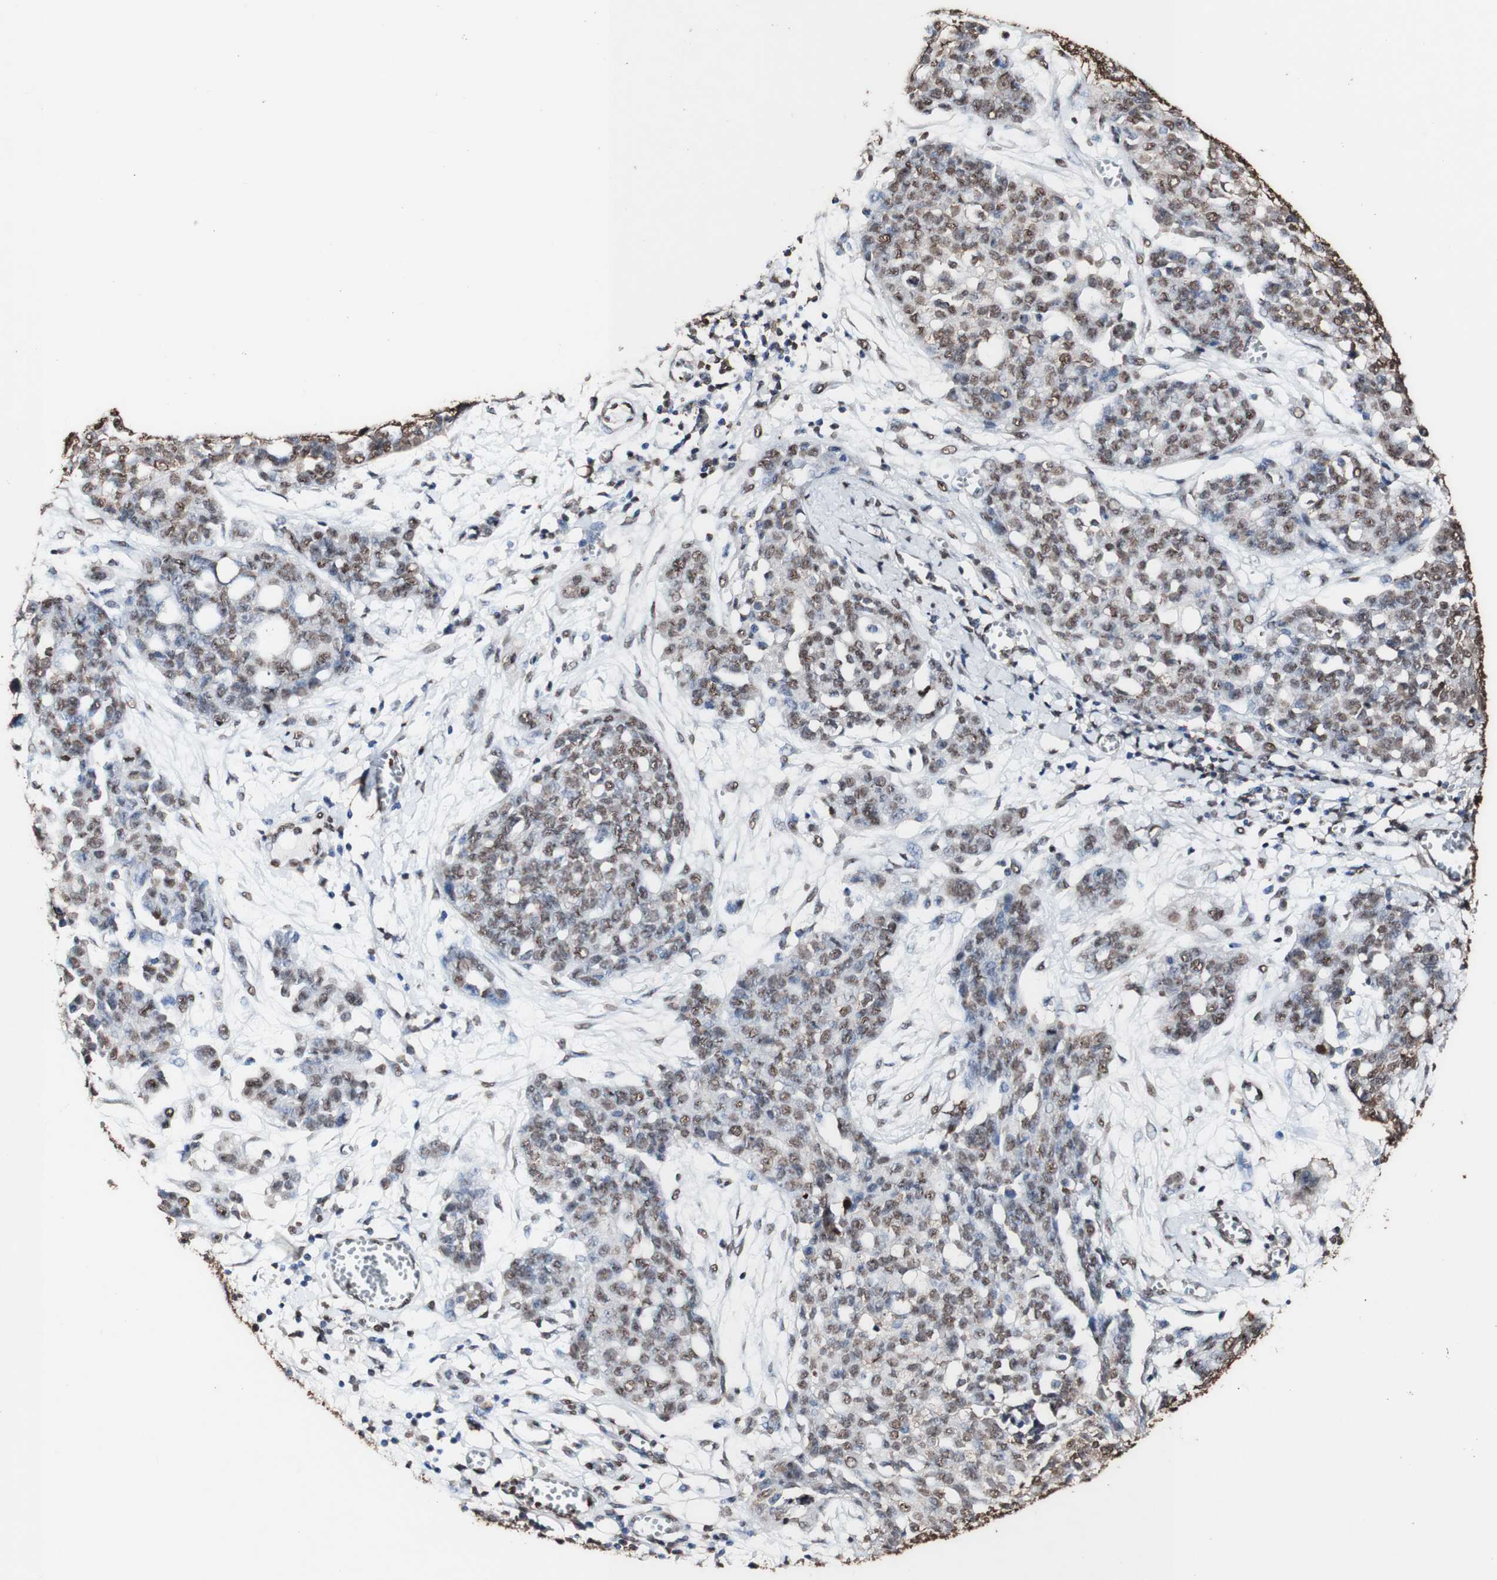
{"staining": {"intensity": "moderate", "quantity": "25%-75%", "location": "cytoplasmic/membranous,nuclear"}, "tissue": "ovarian cancer", "cell_type": "Tumor cells", "image_type": "cancer", "snomed": [{"axis": "morphology", "description": "Cystadenocarcinoma, serous, NOS"}, {"axis": "topography", "description": "Soft tissue"}, {"axis": "topography", "description": "Ovary"}], "caption": "The histopathology image exhibits a brown stain indicating the presence of a protein in the cytoplasmic/membranous and nuclear of tumor cells in ovarian cancer. (DAB IHC with brightfield microscopy, high magnification).", "gene": "PIDD1", "patient": {"sex": "female", "age": 57}}